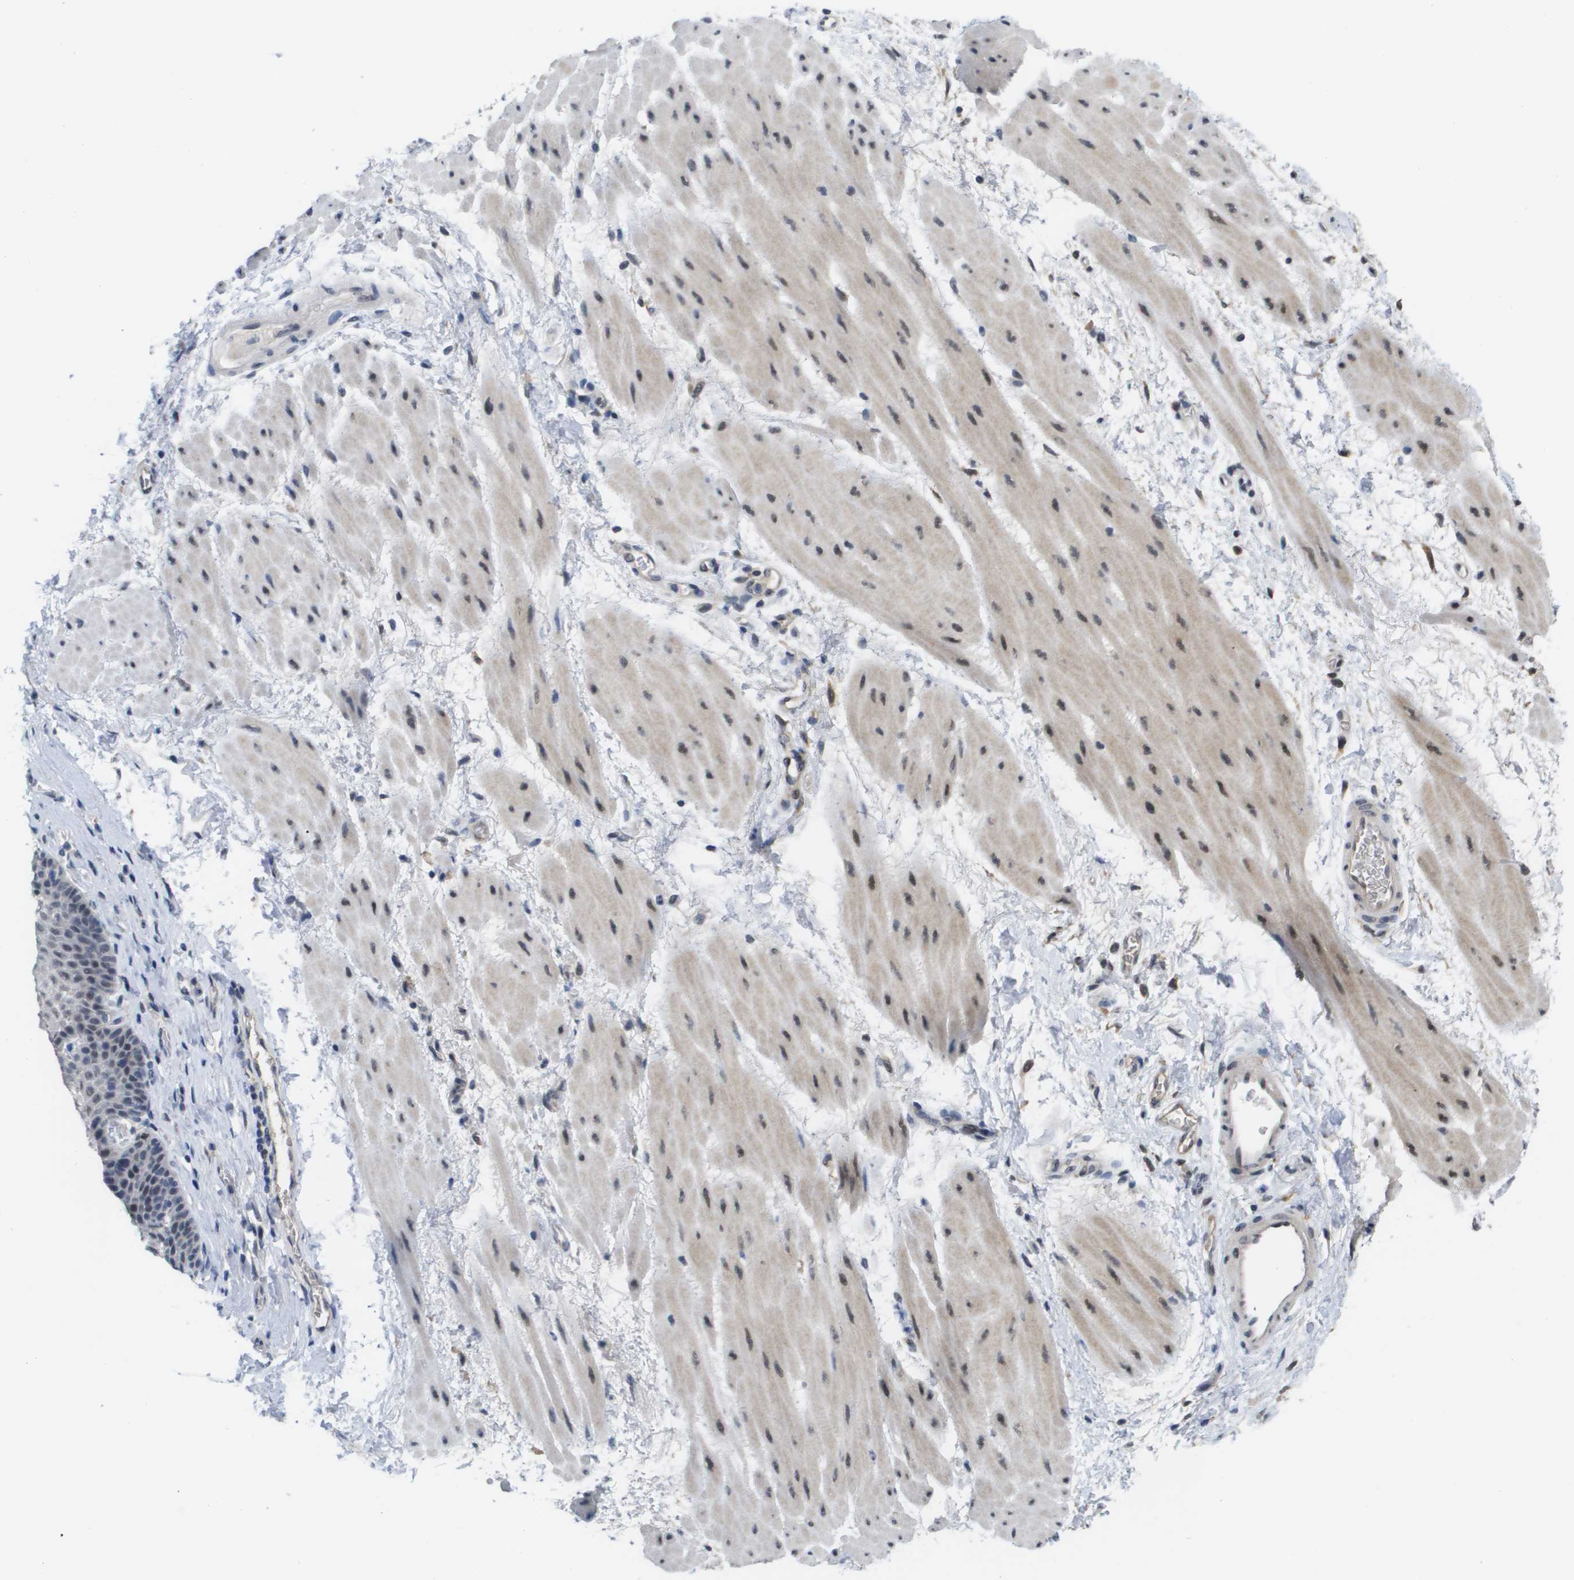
{"staining": {"intensity": "weak", "quantity": "<25%", "location": "nuclear"}, "tissue": "esophagus", "cell_type": "Squamous epithelial cells", "image_type": "normal", "snomed": [{"axis": "morphology", "description": "Normal tissue, NOS"}, {"axis": "topography", "description": "Esophagus"}], "caption": "The image reveals no significant expression in squamous epithelial cells of esophagus. (Stains: DAB IHC with hematoxylin counter stain, Microscopy: brightfield microscopy at high magnification).", "gene": "AMBRA1", "patient": {"sex": "male", "age": 48}}